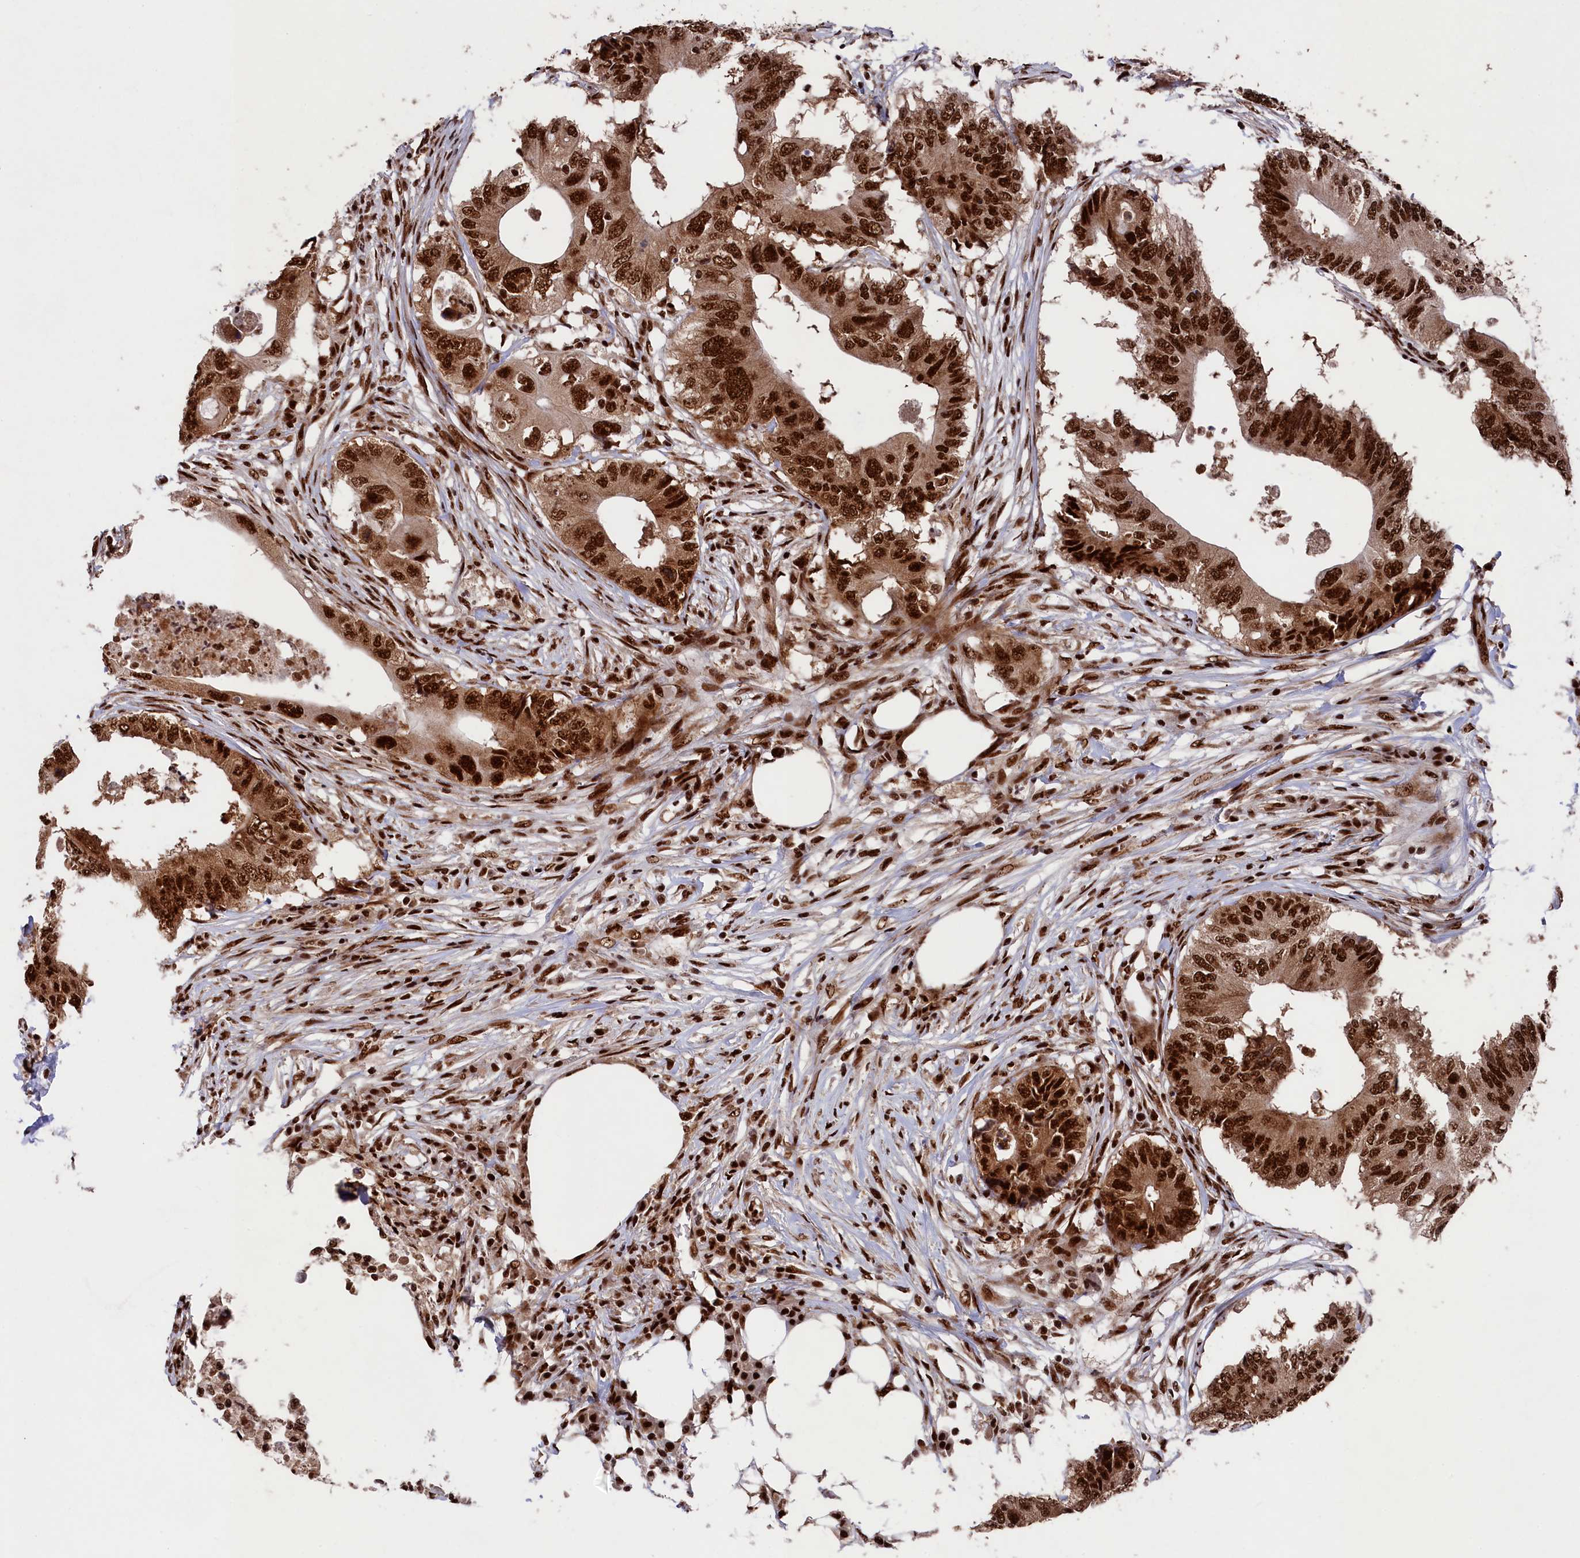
{"staining": {"intensity": "strong", "quantity": ">75%", "location": "nuclear"}, "tissue": "colorectal cancer", "cell_type": "Tumor cells", "image_type": "cancer", "snomed": [{"axis": "morphology", "description": "Adenocarcinoma, NOS"}, {"axis": "topography", "description": "Colon"}], "caption": "An IHC histopathology image of tumor tissue is shown. Protein staining in brown shows strong nuclear positivity in colorectal adenocarcinoma within tumor cells. The staining was performed using DAB, with brown indicating positive protein expression. Nuclei are stained blue with hematoxylin.", "gene": "PRPF31", "patient": {"sex": "male", "age": 71}}